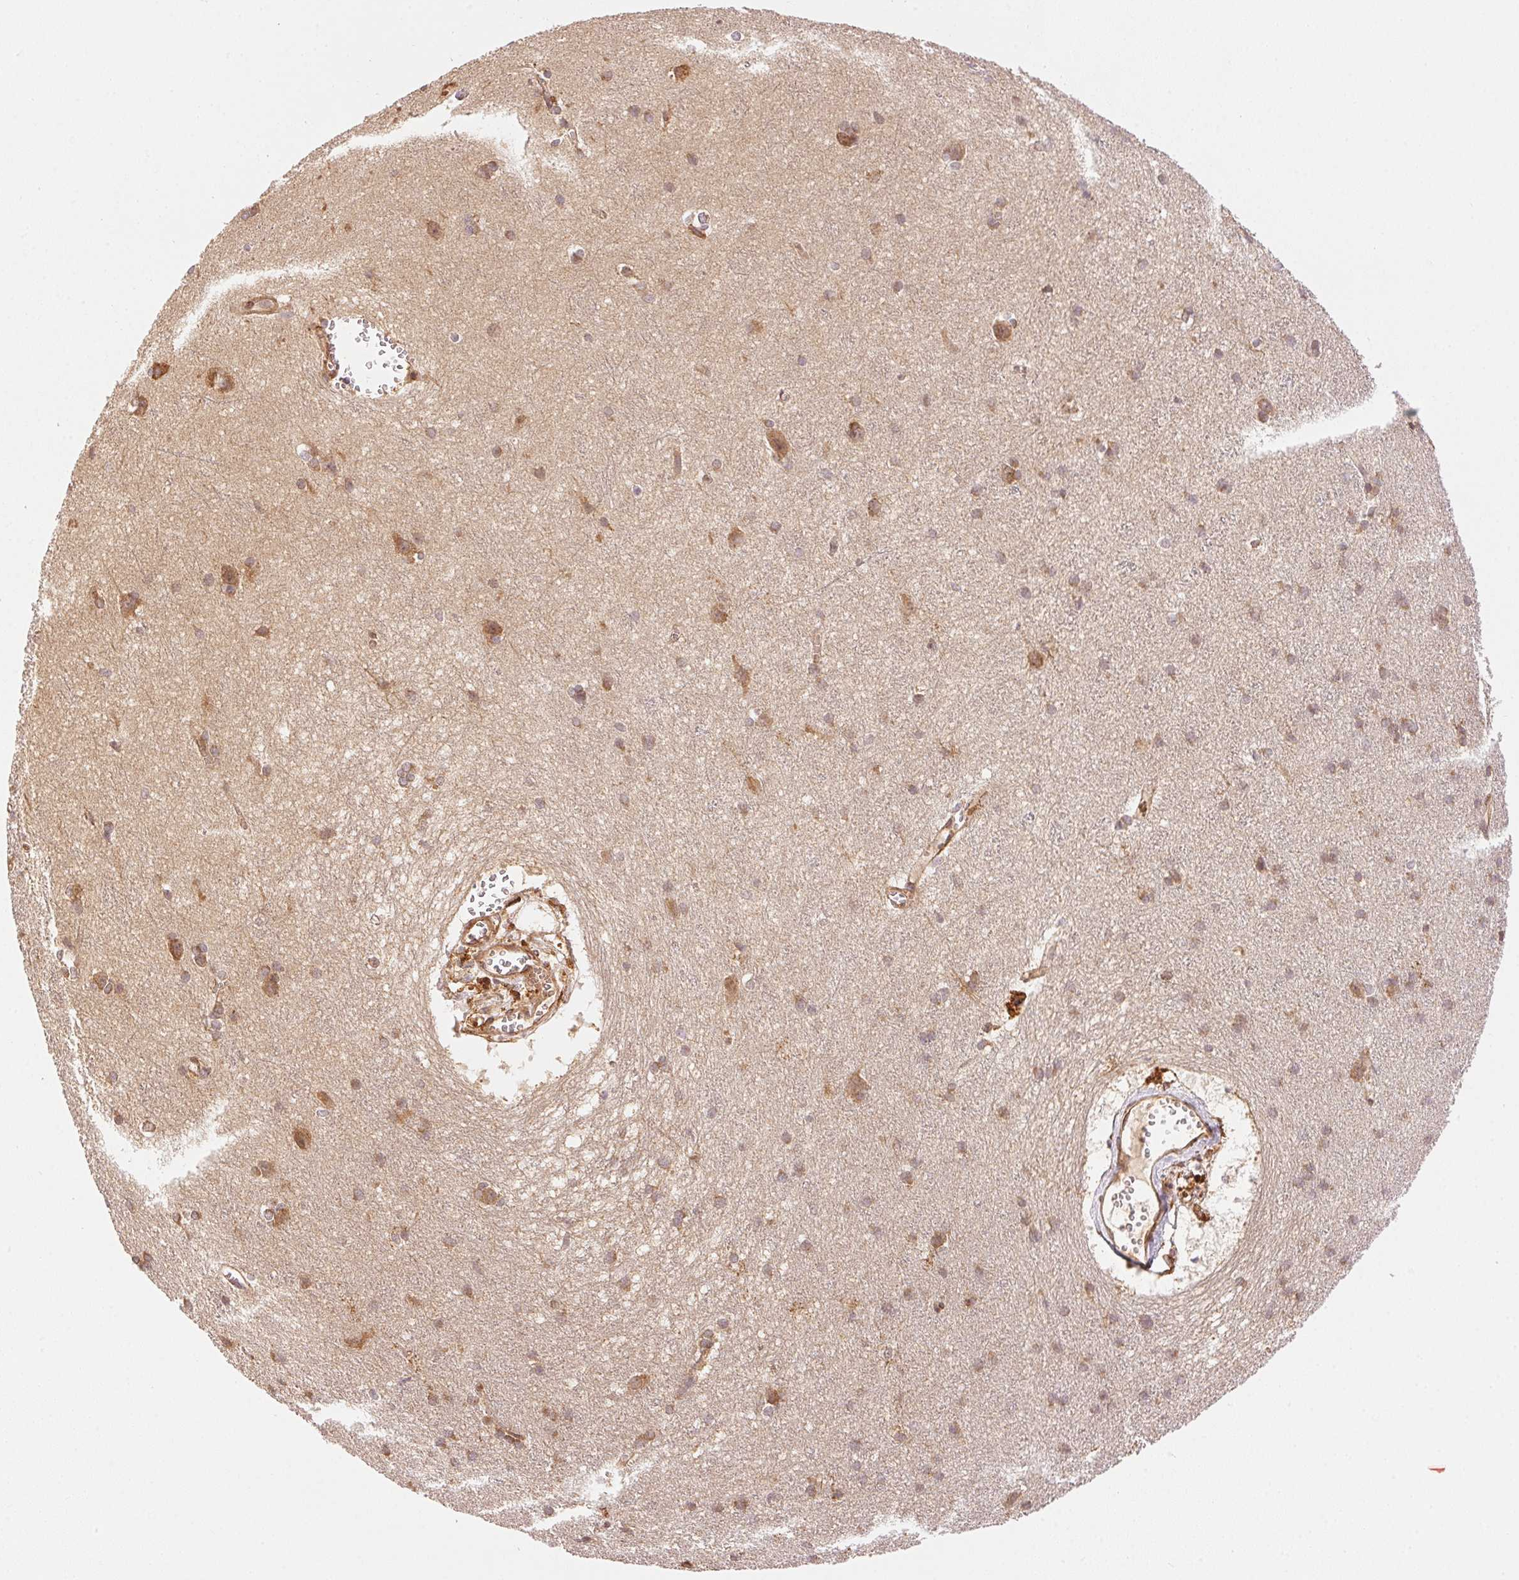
{"staining": {"intensity": "moderate", "quantity": ">75%", "location": "cytoplasmic/membranous"}, "tissue": "cerebral cortex", "cell_type": "Endothelial cells", "image_type": "normal", "snomed": [{"axis": "morphology", "description": "Normal tissue, NOS"}, {"axis": "topography", "description": "Cerebral cortex"}], "caption": "A brown stain highlights moderate cytoplasmic/membranous positivity of a protein in endothelial cells of normal human cerebral cortex. The protein is stained brown, and the nuclei are stained in blue (DAB (3,3'-diaminobenzidine) IHC with brightfield microscopy, high magnification).", "gene": "STRN4", "patient": {"sex": "male", "age": 37}}